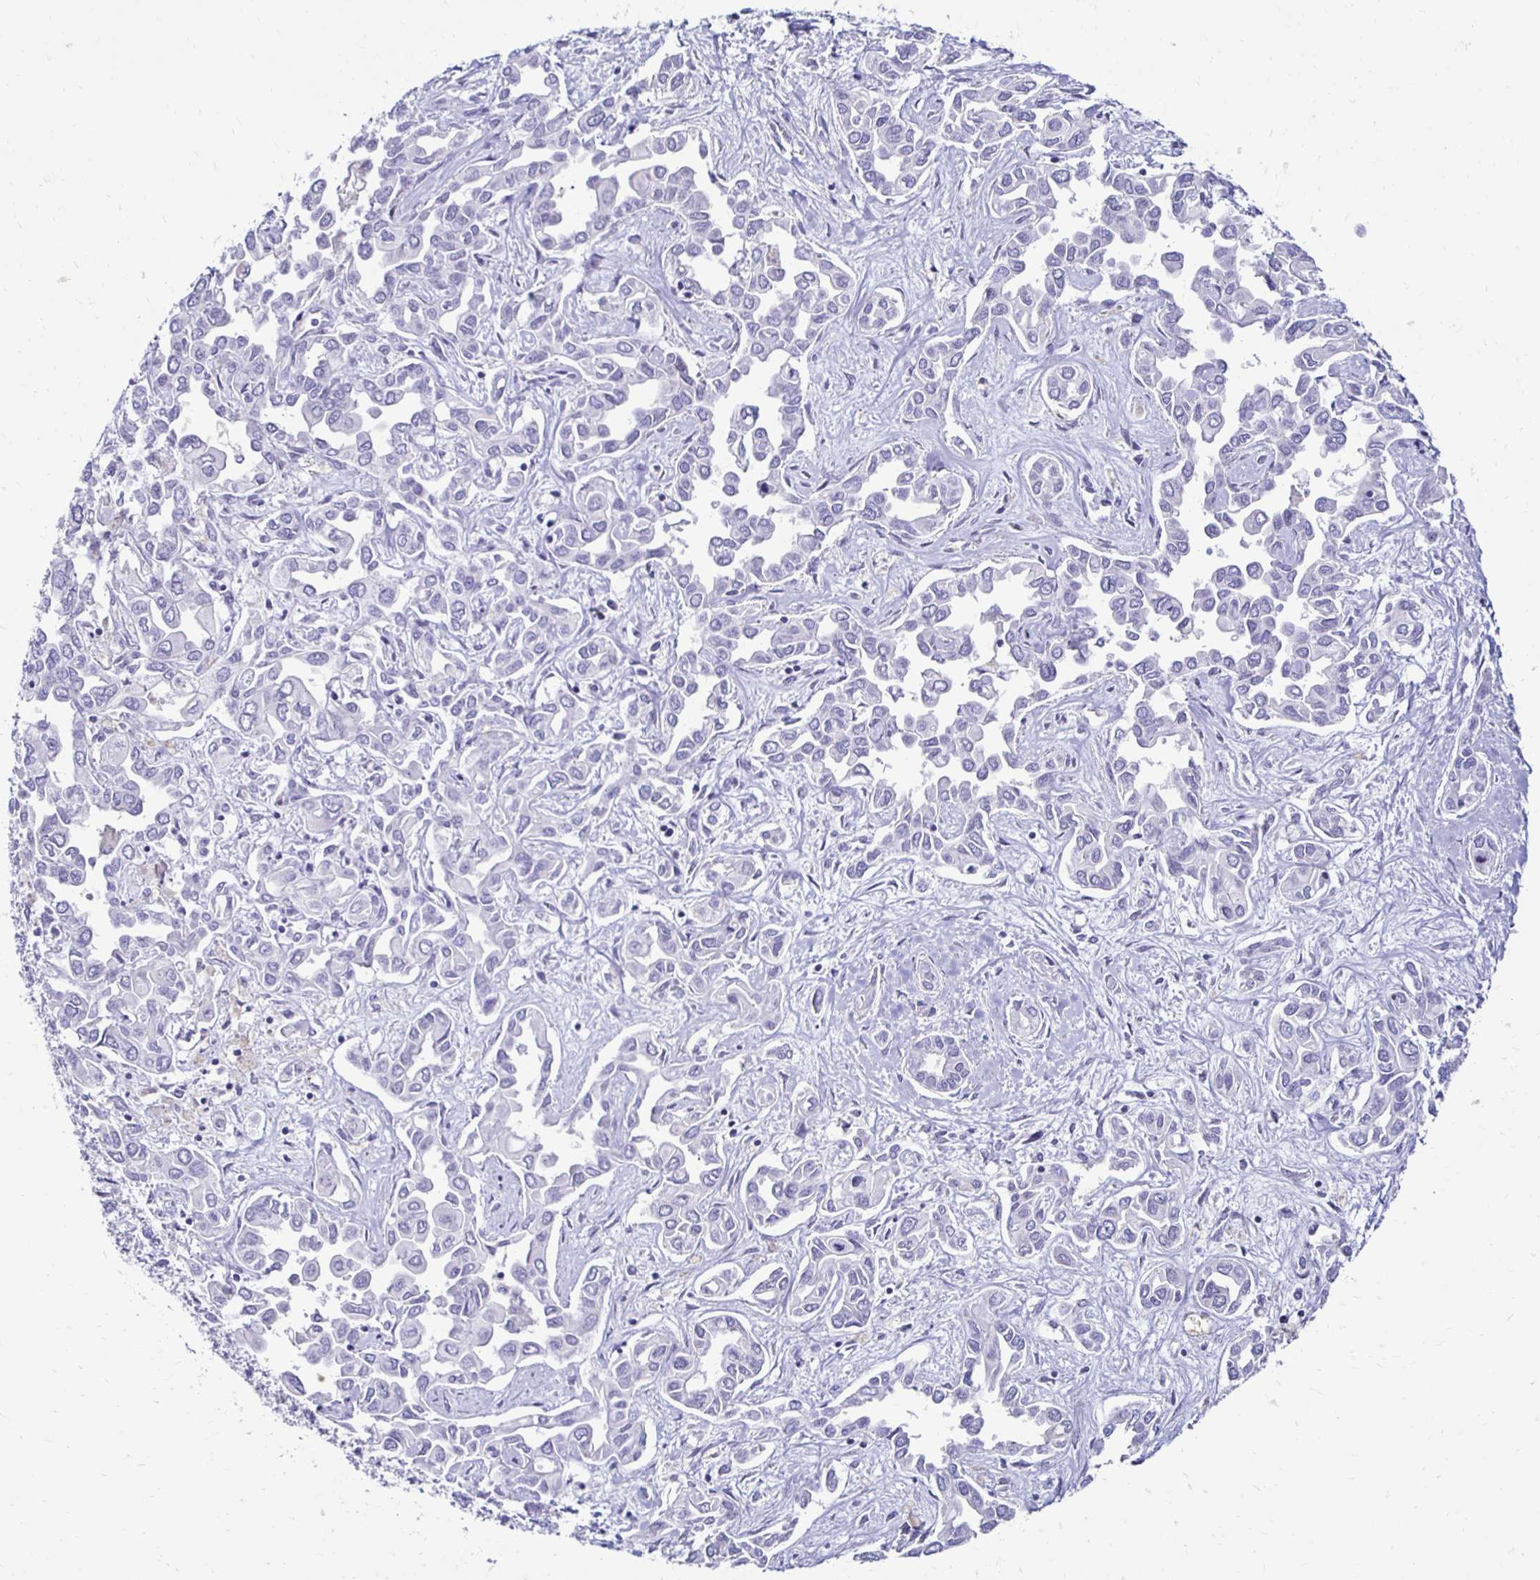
{"staining": {"intensity": "negative", "quantity": "none", "location": "none"}, "tissue": "liver cancer", "cell_type": "Tumor cells", "image_type": "cancer", "snomed": [{"axis": "morphology", "description": "Cholangiocarcinoma"}, {"axis": "topography", "description": "Liver"}], "caption": "Protein analysis of cholangiocarcinoma (liver) displays no significant positivity in tumor cells.", "gene": "RHBDL3", "patient": {"sex": "female", "age": 64}}